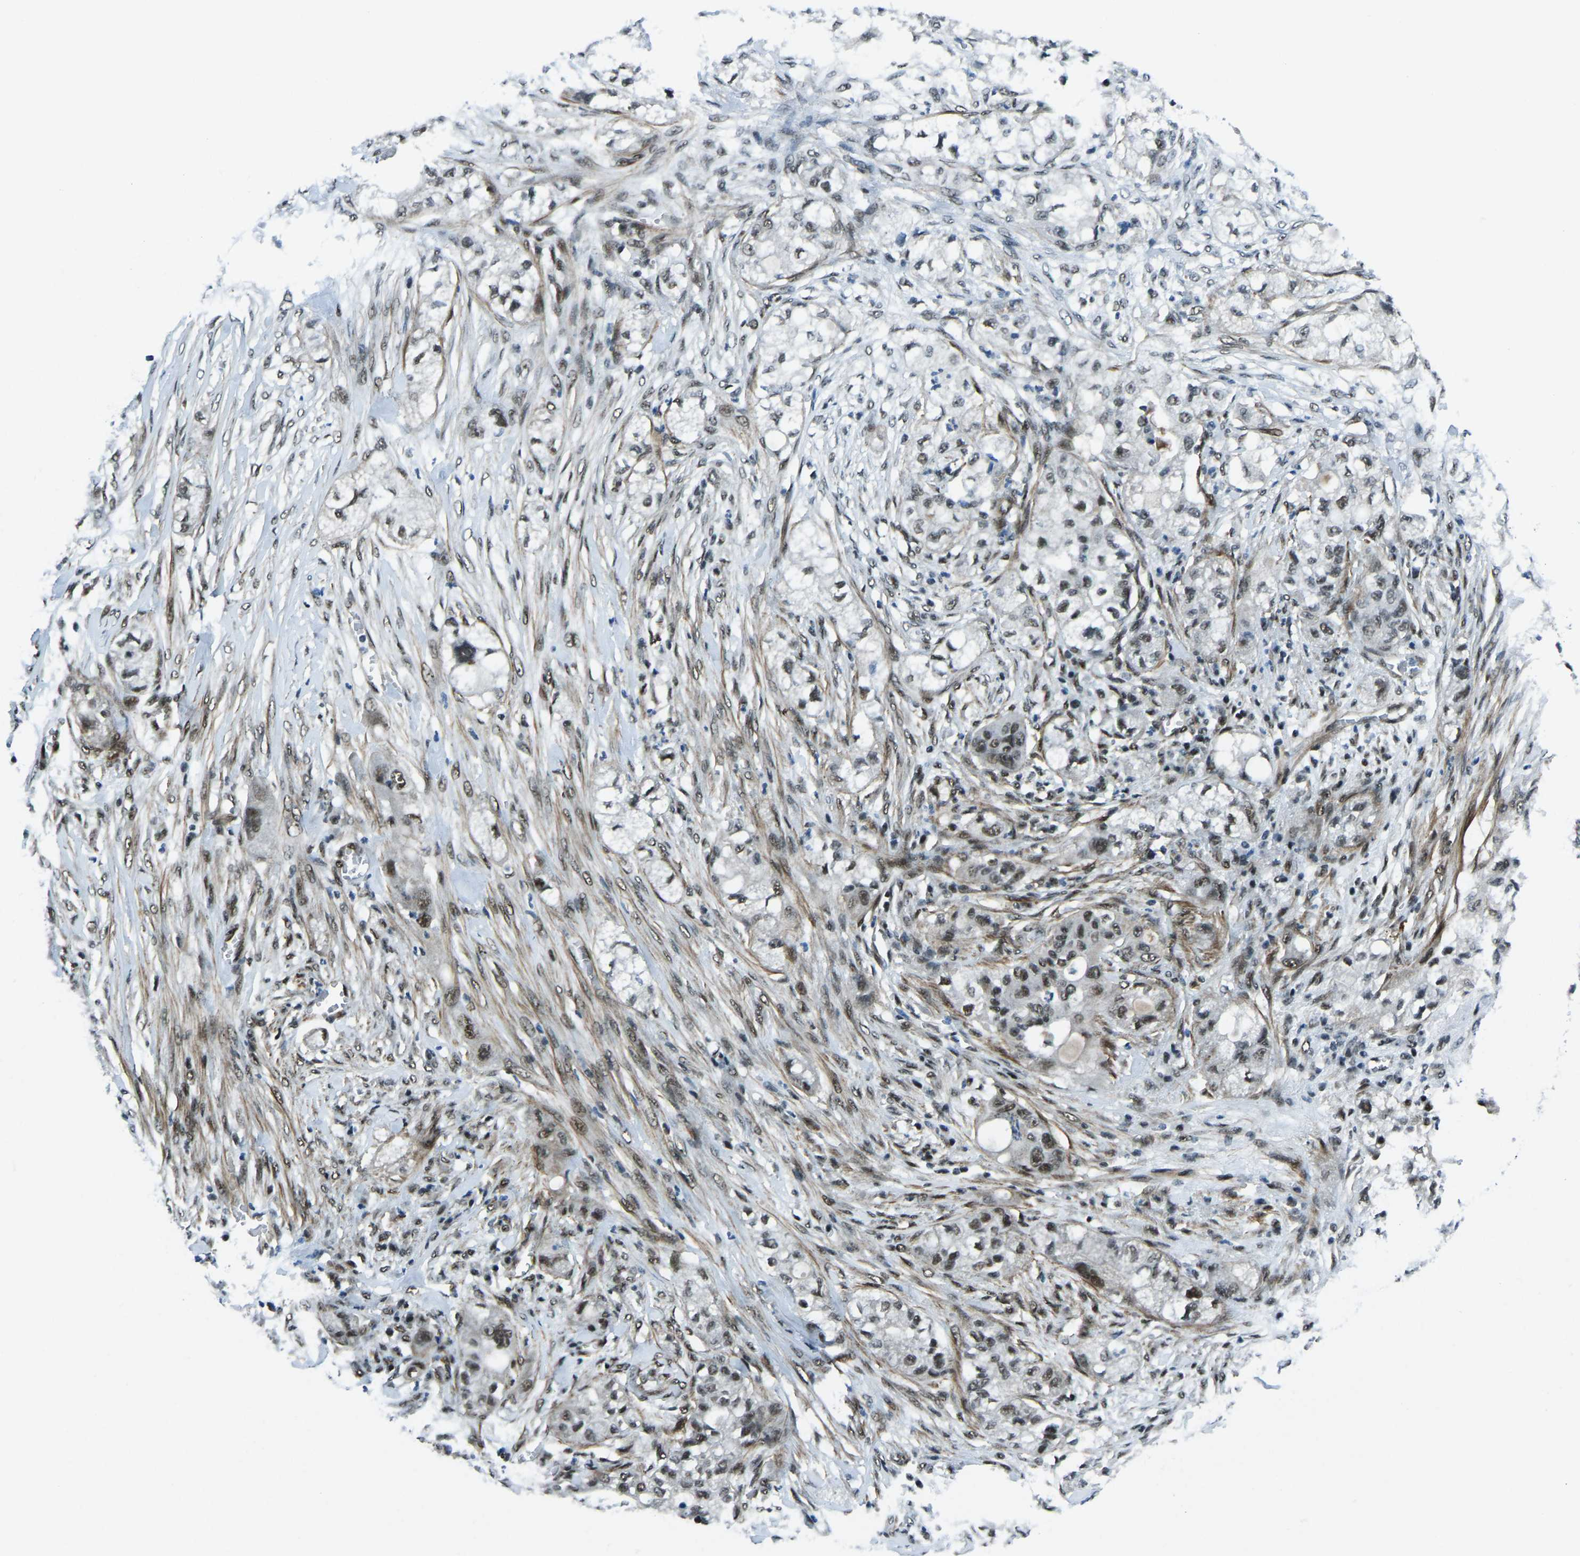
{"staining": {"intensity": "weak", "quantity": "25%-75%", "location": "nuclear"}, "tissue": "pancreatic cancer", "cell_type": "Tumor cells", "image_type": "cancer", "snomed": [{"axis": "morphology", "description": "Adenocarcinoma, NOS"}, {"axis": "topography", "description": "Pancreas"}], "caption": "IHC of pancreatic cancer (adenocarcinoma) shows low levels of weak nuclear staining in approximately 25%-75% of tumor cells. Nuclei are stained in blue.", "gene": "PRCC", "patient": {"sex": "female", "age": 78}}